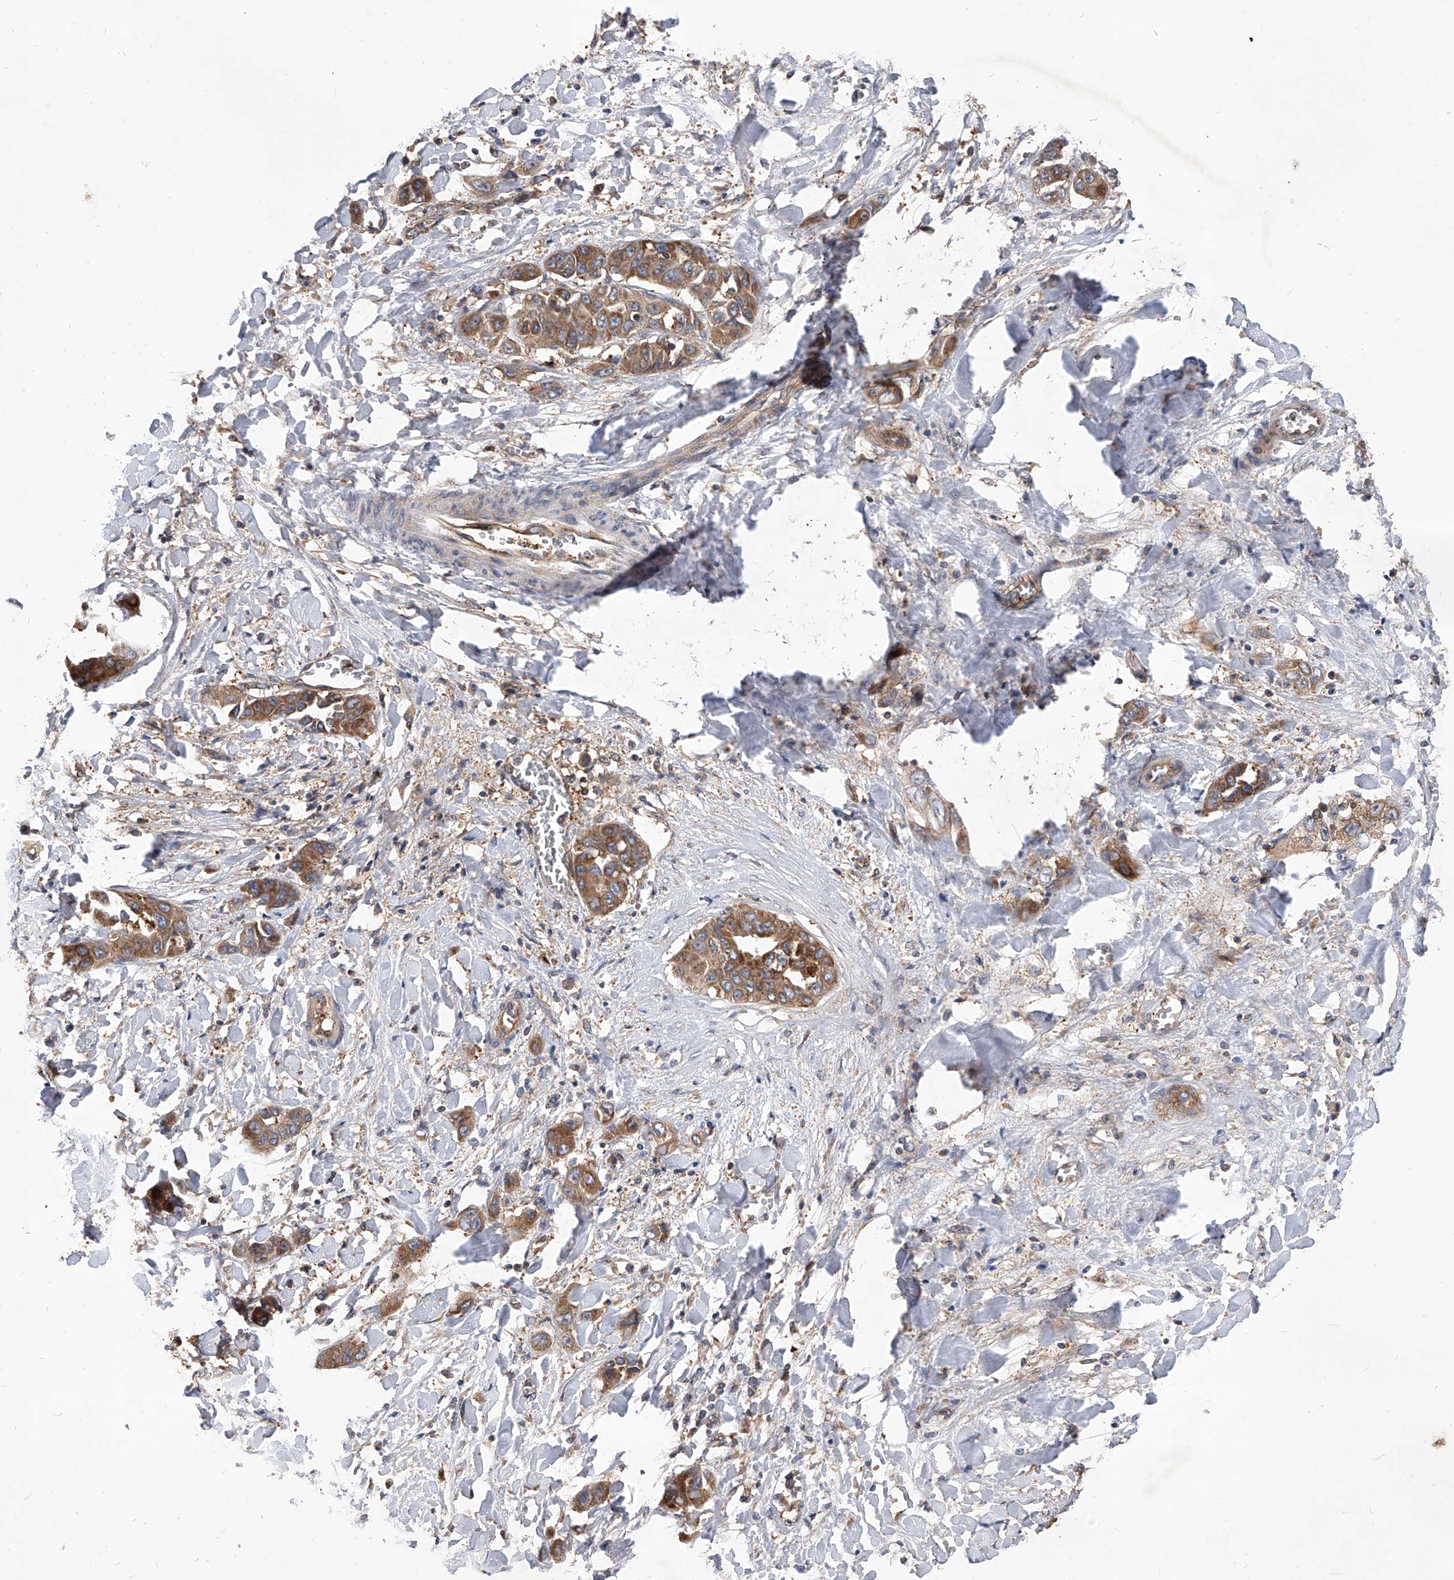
{"staining": {"intensity": "moderate", "quantity": ">75%", "location": "cytoplasmic/membranous"}, "tissue": "liver cancer", "cell_type": "Tumor cells", "image_type": "cancer", "snomed": [{"axis": "morphology", "description": "Cholangiocarcinoma"}, {"axis": "topography", "description": "Liver"}], "caption": "There is medium levels of moderate cytoplasmic/membranous staining in tumor cells of liver cancer (cholangiocarcinoma), as demonstrated by immunohistochemical staining (brown color).", "gene": "CFAP410", "patient": {"sex": "female", "age": 52}}